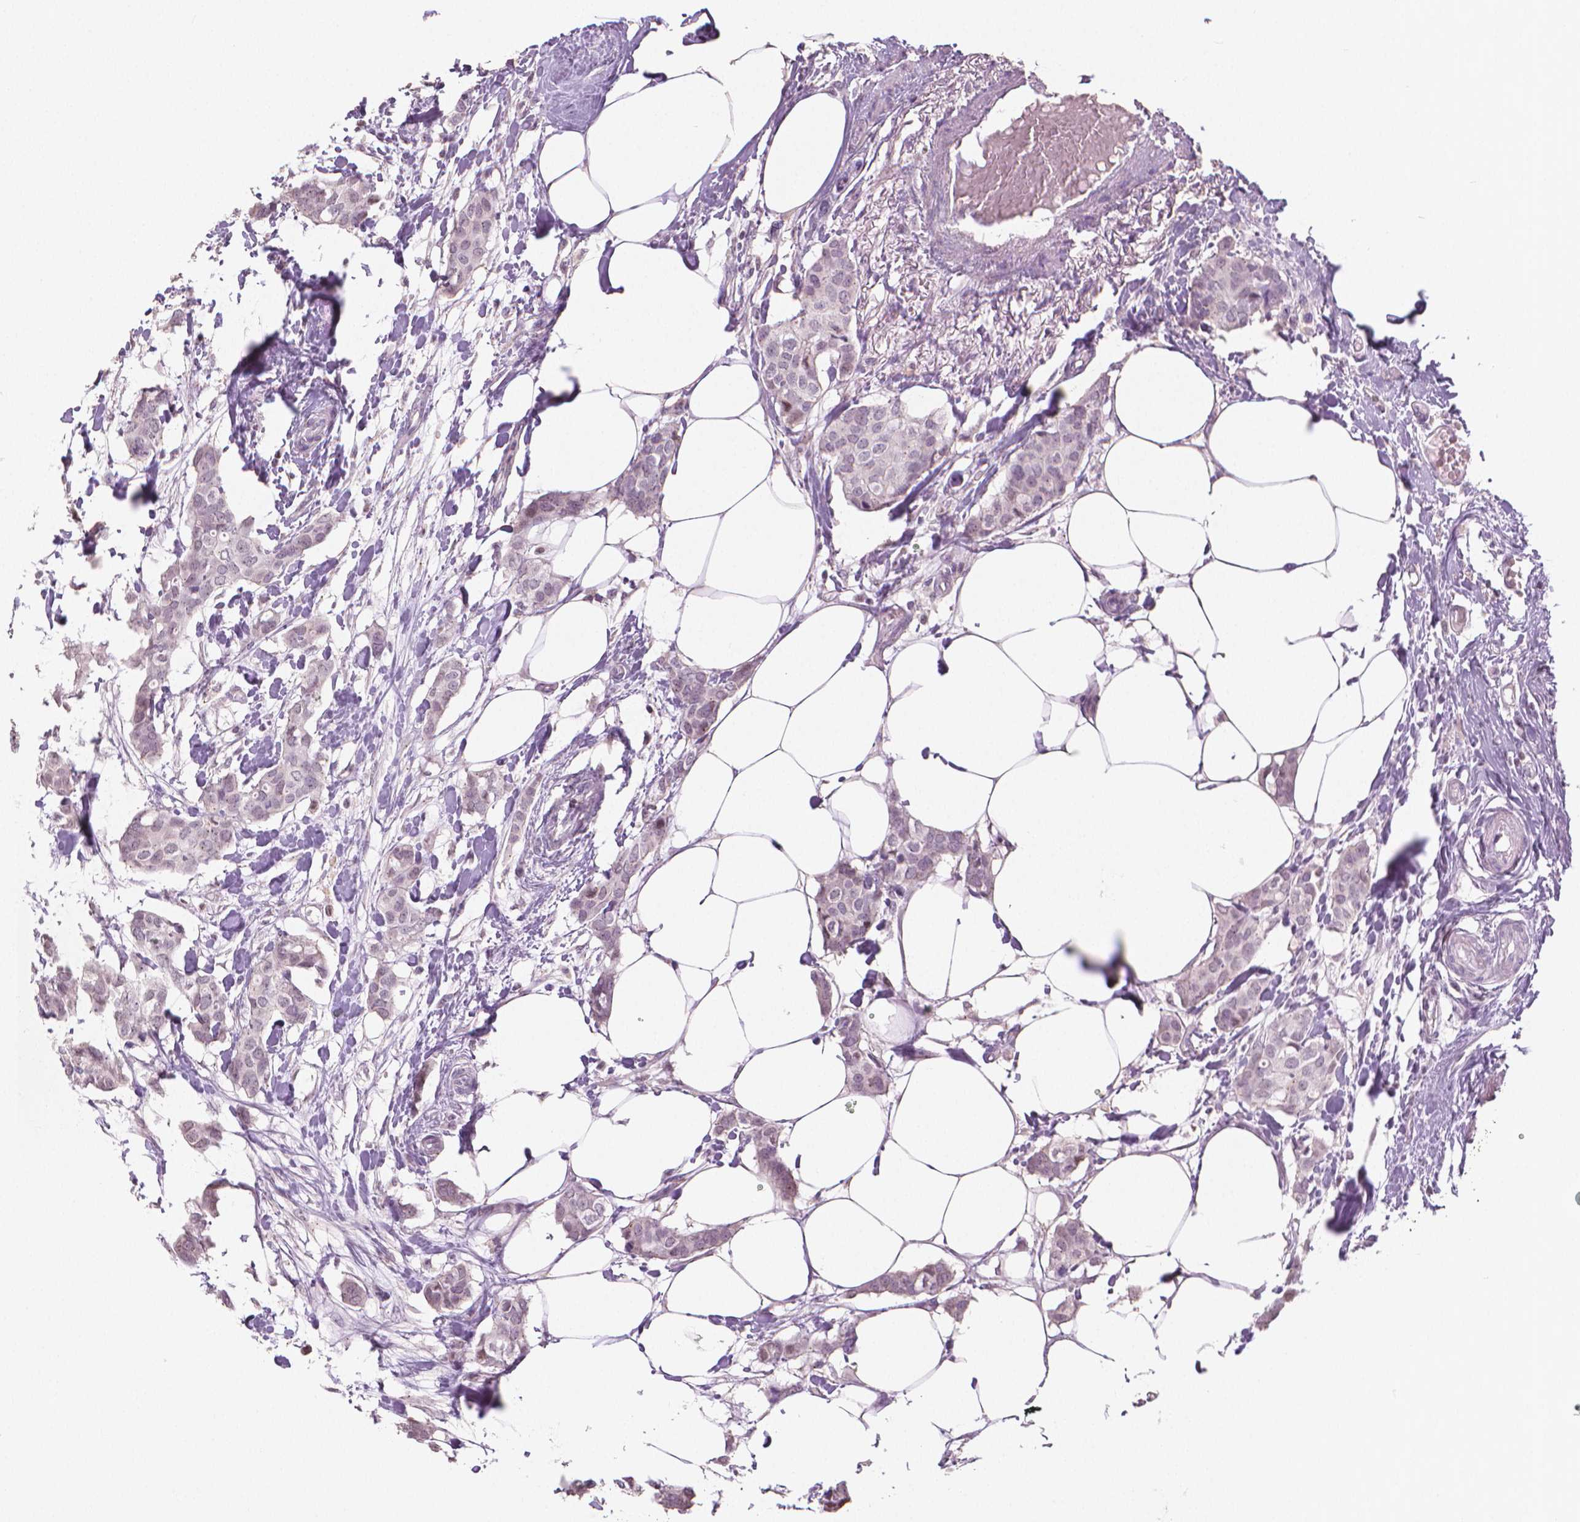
{"staining": {"intensity": "negative", "quantity": "none", "location": "none"}, "tissue": "breast cancer", "cell_type": "Tumor cells", "image_type": "cancer", "snomed": [{"axis": "morphology", "description": "Duct carcinoma"}, {"axis": "topography", "description": "Breast"}], "caption": "This is an immunohistochemistry histopathology image of human breast cancer (intraductal carcinoma). There is no positivity in tumor cells.", "gene": "NCAN", "patient": {"sex": "female", "age": 62}}